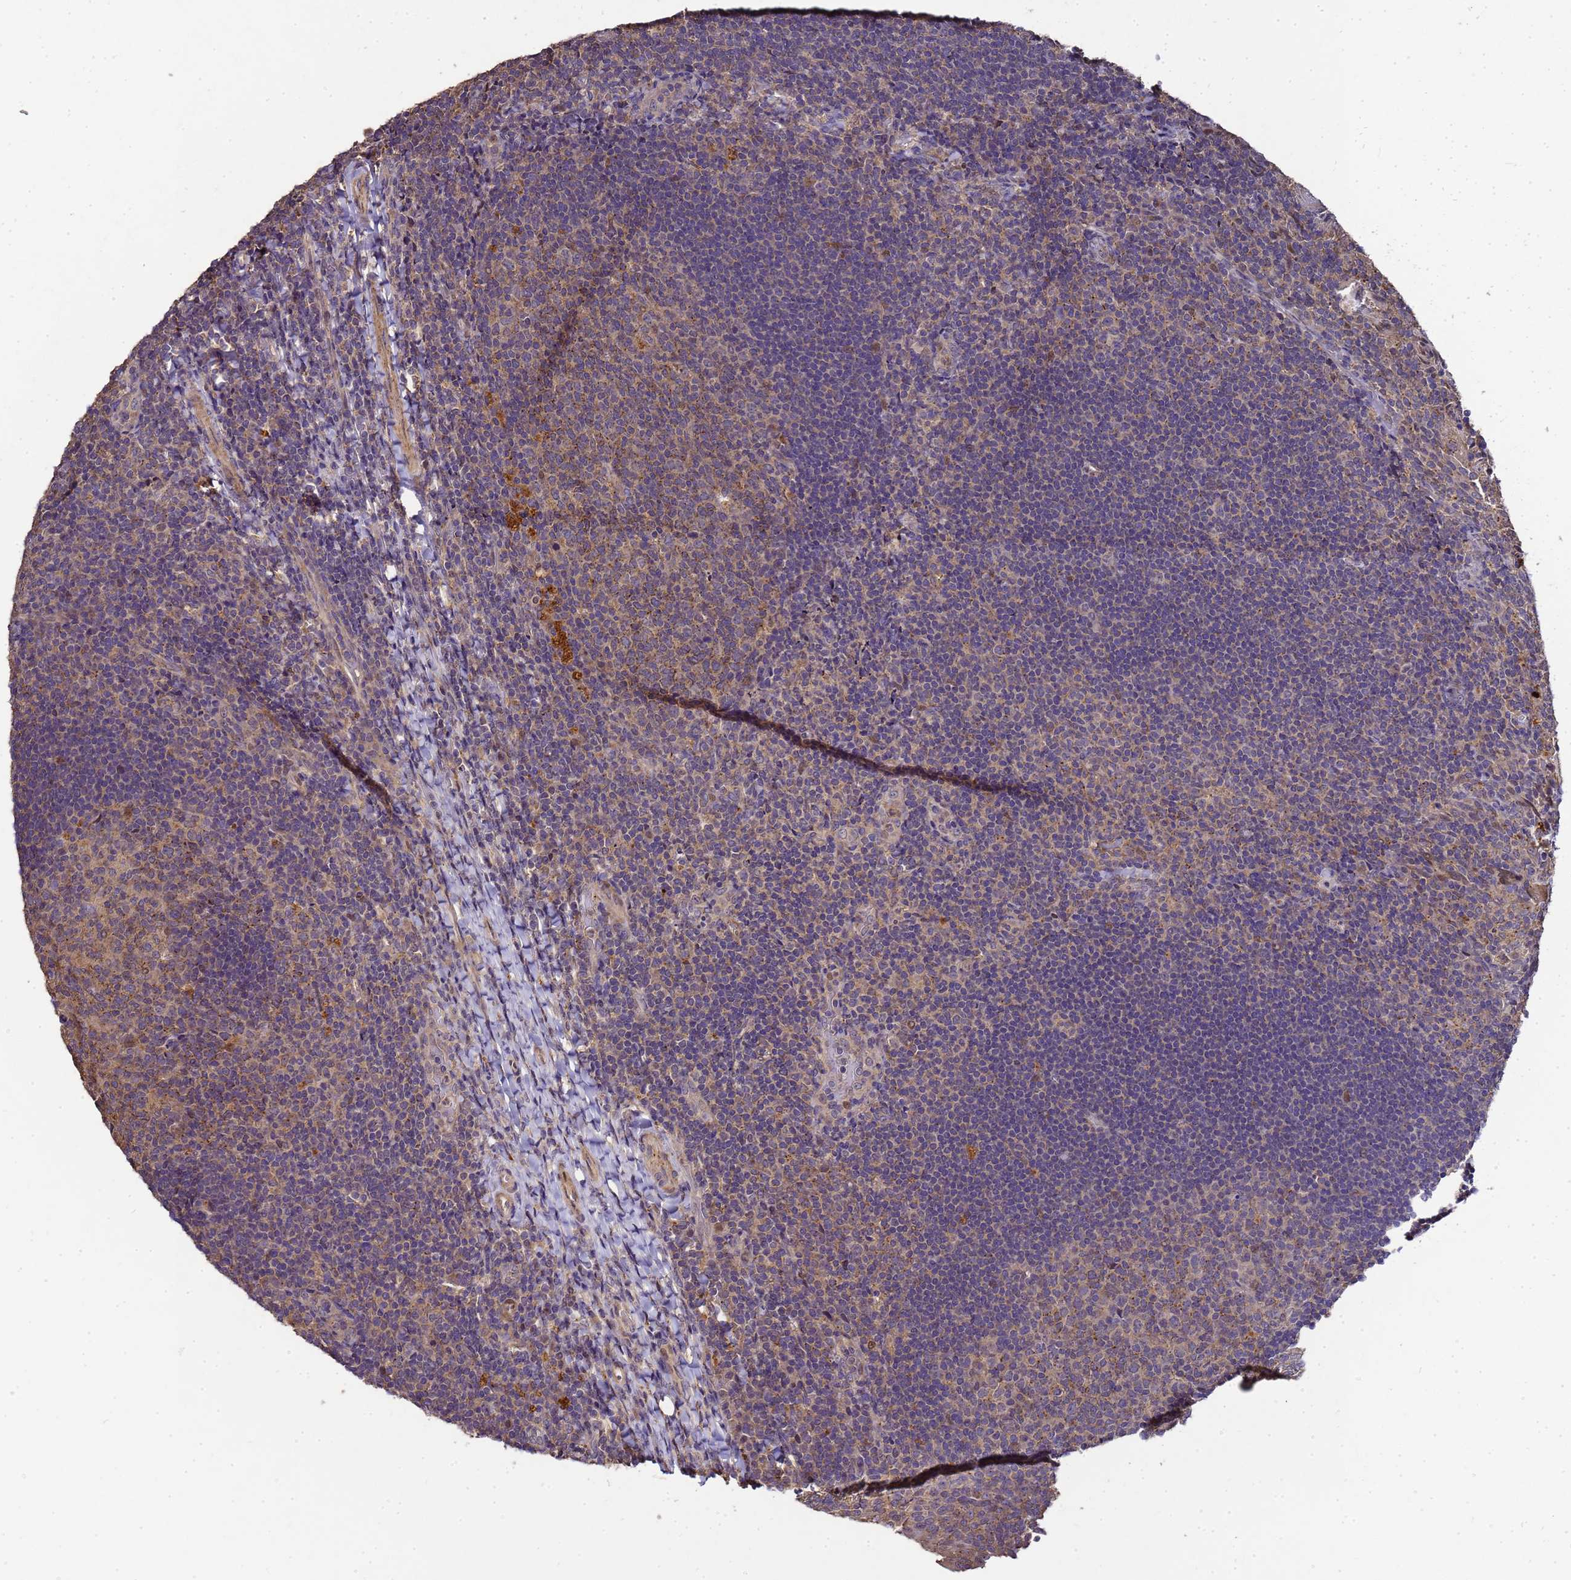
{"staining": {"intensity": "moderate", "quantity": ">75%", "location": "cytoplasmic/membranous"}, "tissue": "tonsil", "cell_type": "Germinal center cells", "image_type": "normal", "snomed": [{"axis": "morphology", "description": "Normal tissue, NOS"}, {"axis": "topography", "description": "Tonsil"}], "caption": "IHC histopathology image of benign tonsil: tonsil stained using IHC shows medium levels of moderate protein expression localized specifically in the cytoplasmic/membranous of germinal center cells, appearing as a cytoplasmic/membranous brown color.", "gene": "LGI4", "patient": {"sex": "female", "age": 10}}